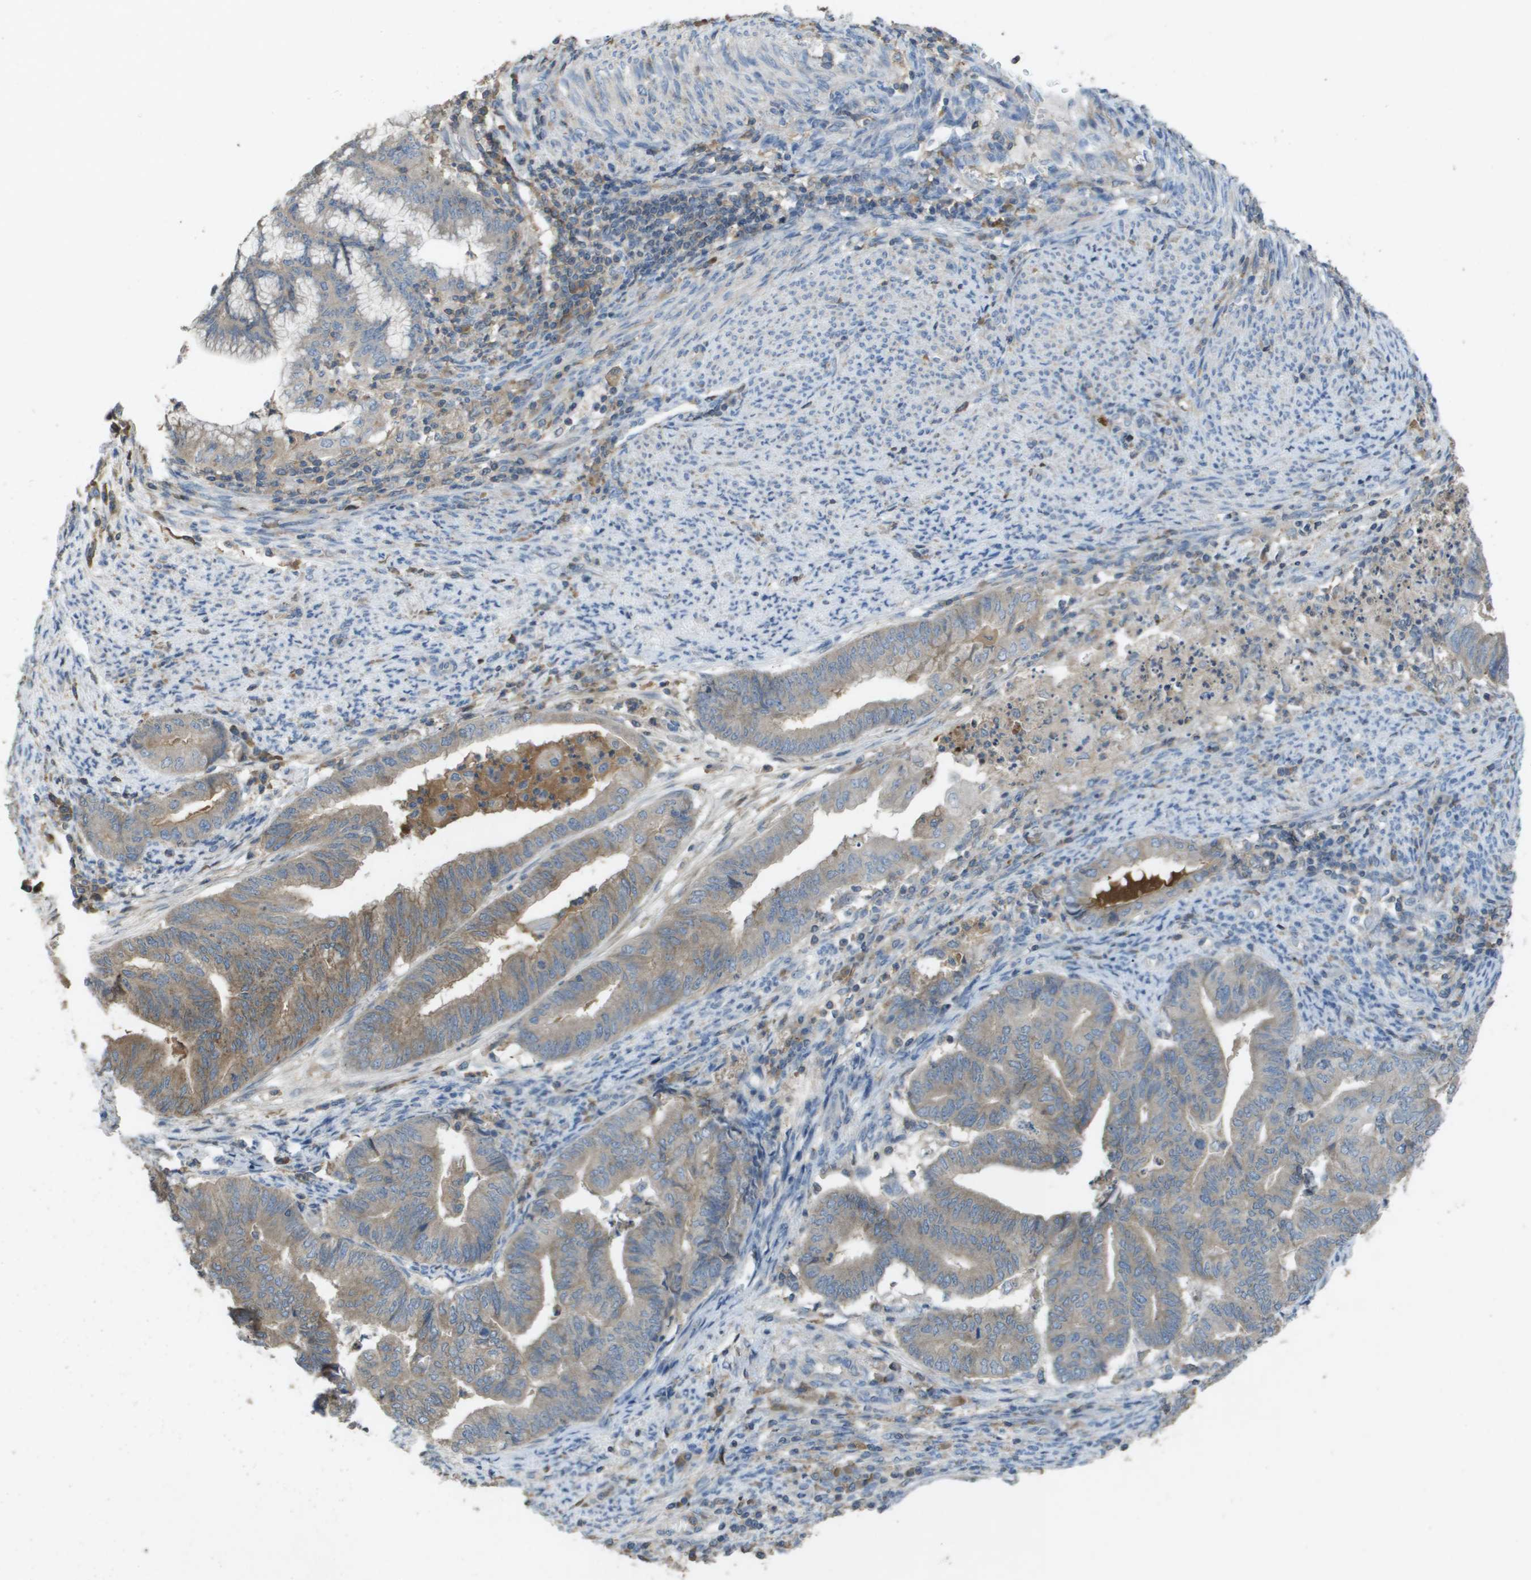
{"staining": {"intensity": "weak", "quantity": ">75%", "location": "cytoplasmic/membranous"}, "tissue": "endometrial cancer", "cell_type": "Tumor cells", "image_type": "cancer", "snomed": [{"axis": "morphology", "description": "Adenocarcinoma, NOS"}, {"axis": "topography", "description": "Endometrium"}], "caption": "An image of adenocarcinoma (endometrial) stained for a protein demonstrates weak cytoplasmic/membranous brown staining in tumor cells.", "gene": "CLCA4", "patient": {"sex": "female", "age": 79}}